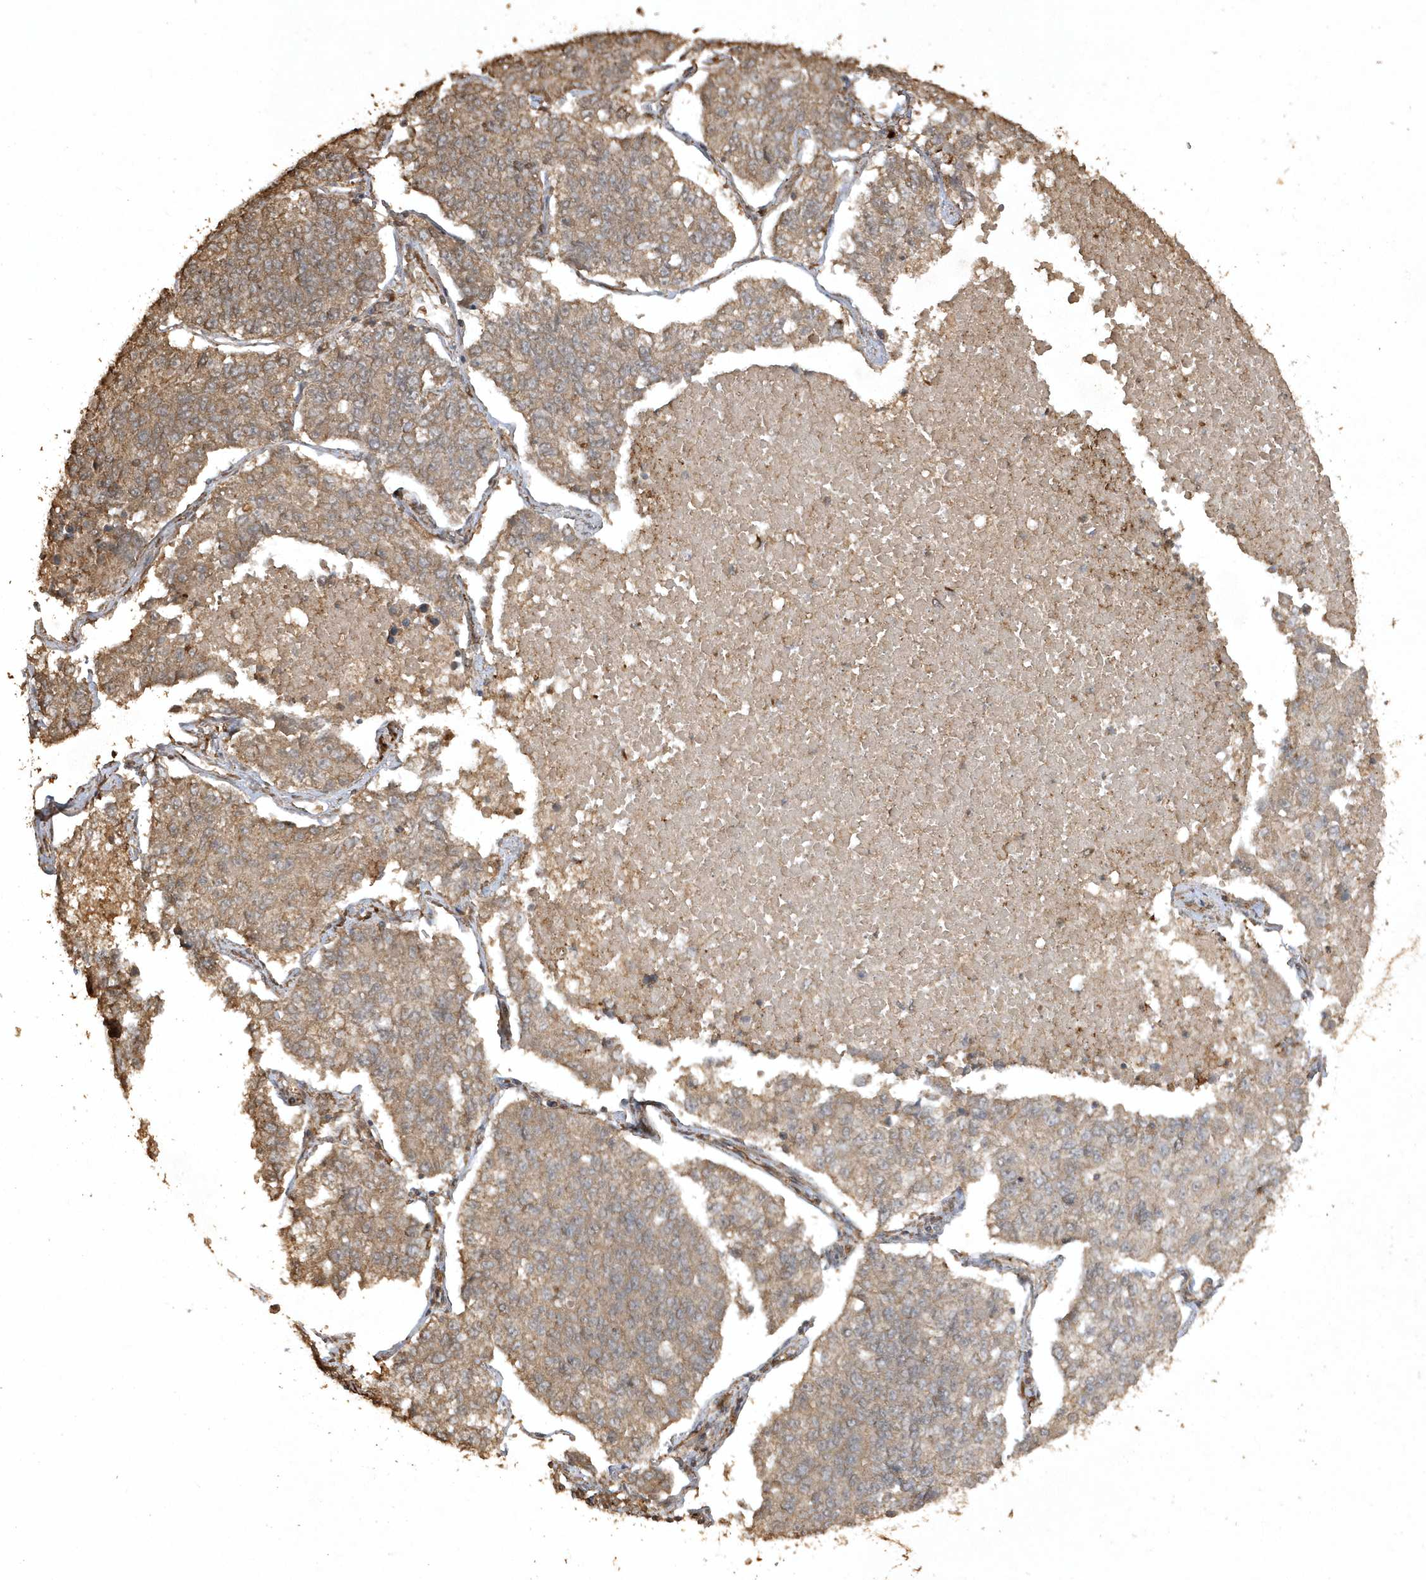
{"staining": {"intensity": "weak", "quantity": ">75%", "location": "cytoplasmic/membranous"}, "tissue": "lung cancer", "cell_type": "Tumor cells", "image_type": "cancer", "snomed": [{"axis": "morphology", "description": "Adenocarcinoma, NOS"}, {"axis": "topography", "description": "Lung"}], "caption": "Adenocarcinoma (lung) was stained to show a protein in brown. There is low levels of weak cytoplasmic/membranous positivity in approximately >75% of tumor cells.", "gene": "AVPI1", "patient": {"sex": "male", "age": 49}}